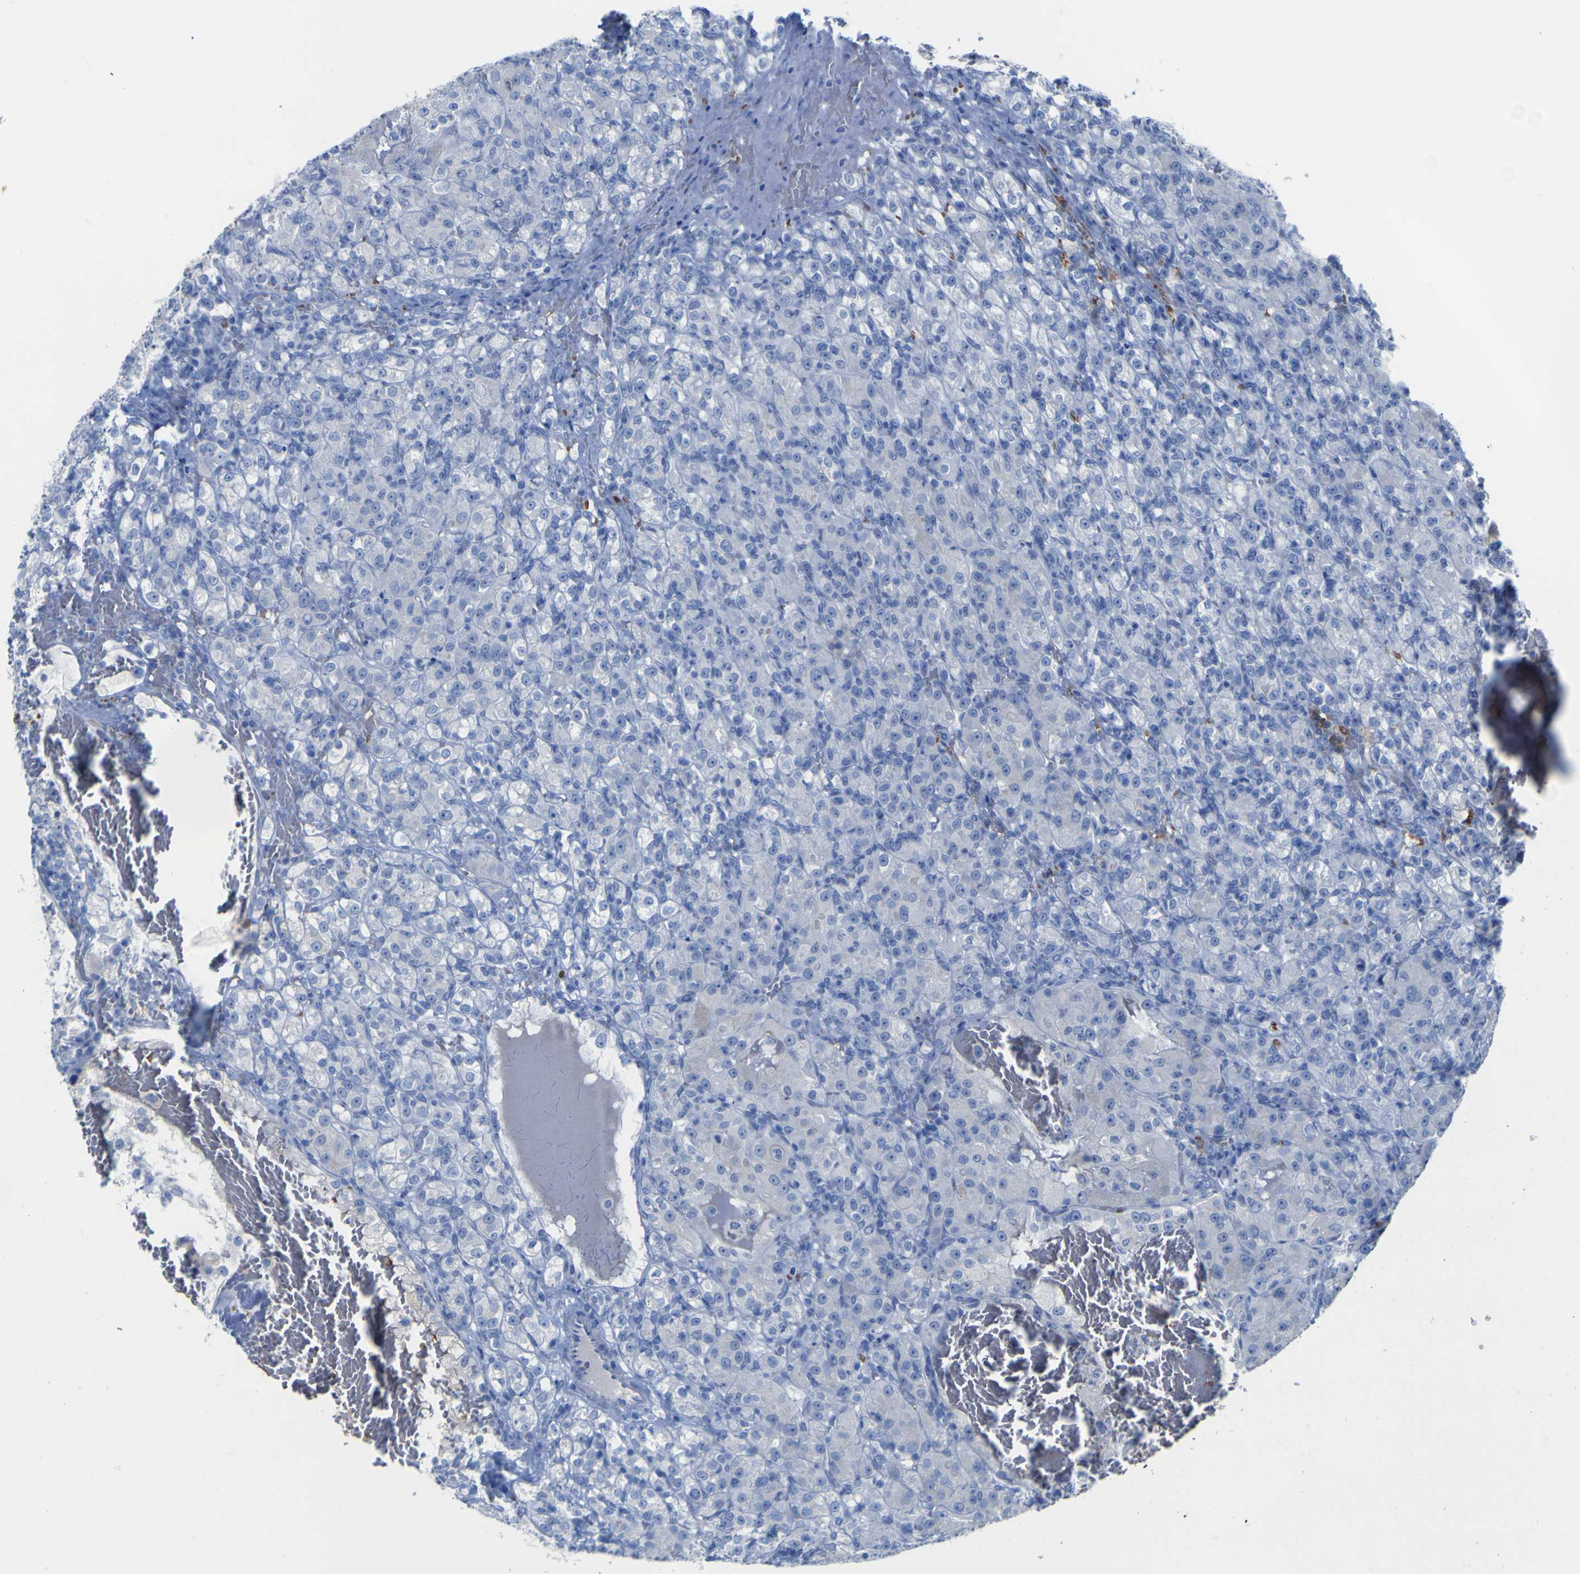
{"staining": {"intensity": "negative", "quantity": "none", "location": "none"}, "tissue": "renal cancer", "cell_type": "Tumor cells", "image_type": "cancer", "snomed": [{"axis": "morphology", "description": "Adenocarcinoma, NOS"}, {"axis": "topography", "description": "Kidney"}], "caption": "Immunohistochemical staining of adenocarcinoma (renal) exhibits no significant positivity in tumor cells.", "gene": "GCM1", "patient": {"sex": "male", "age": 61}}